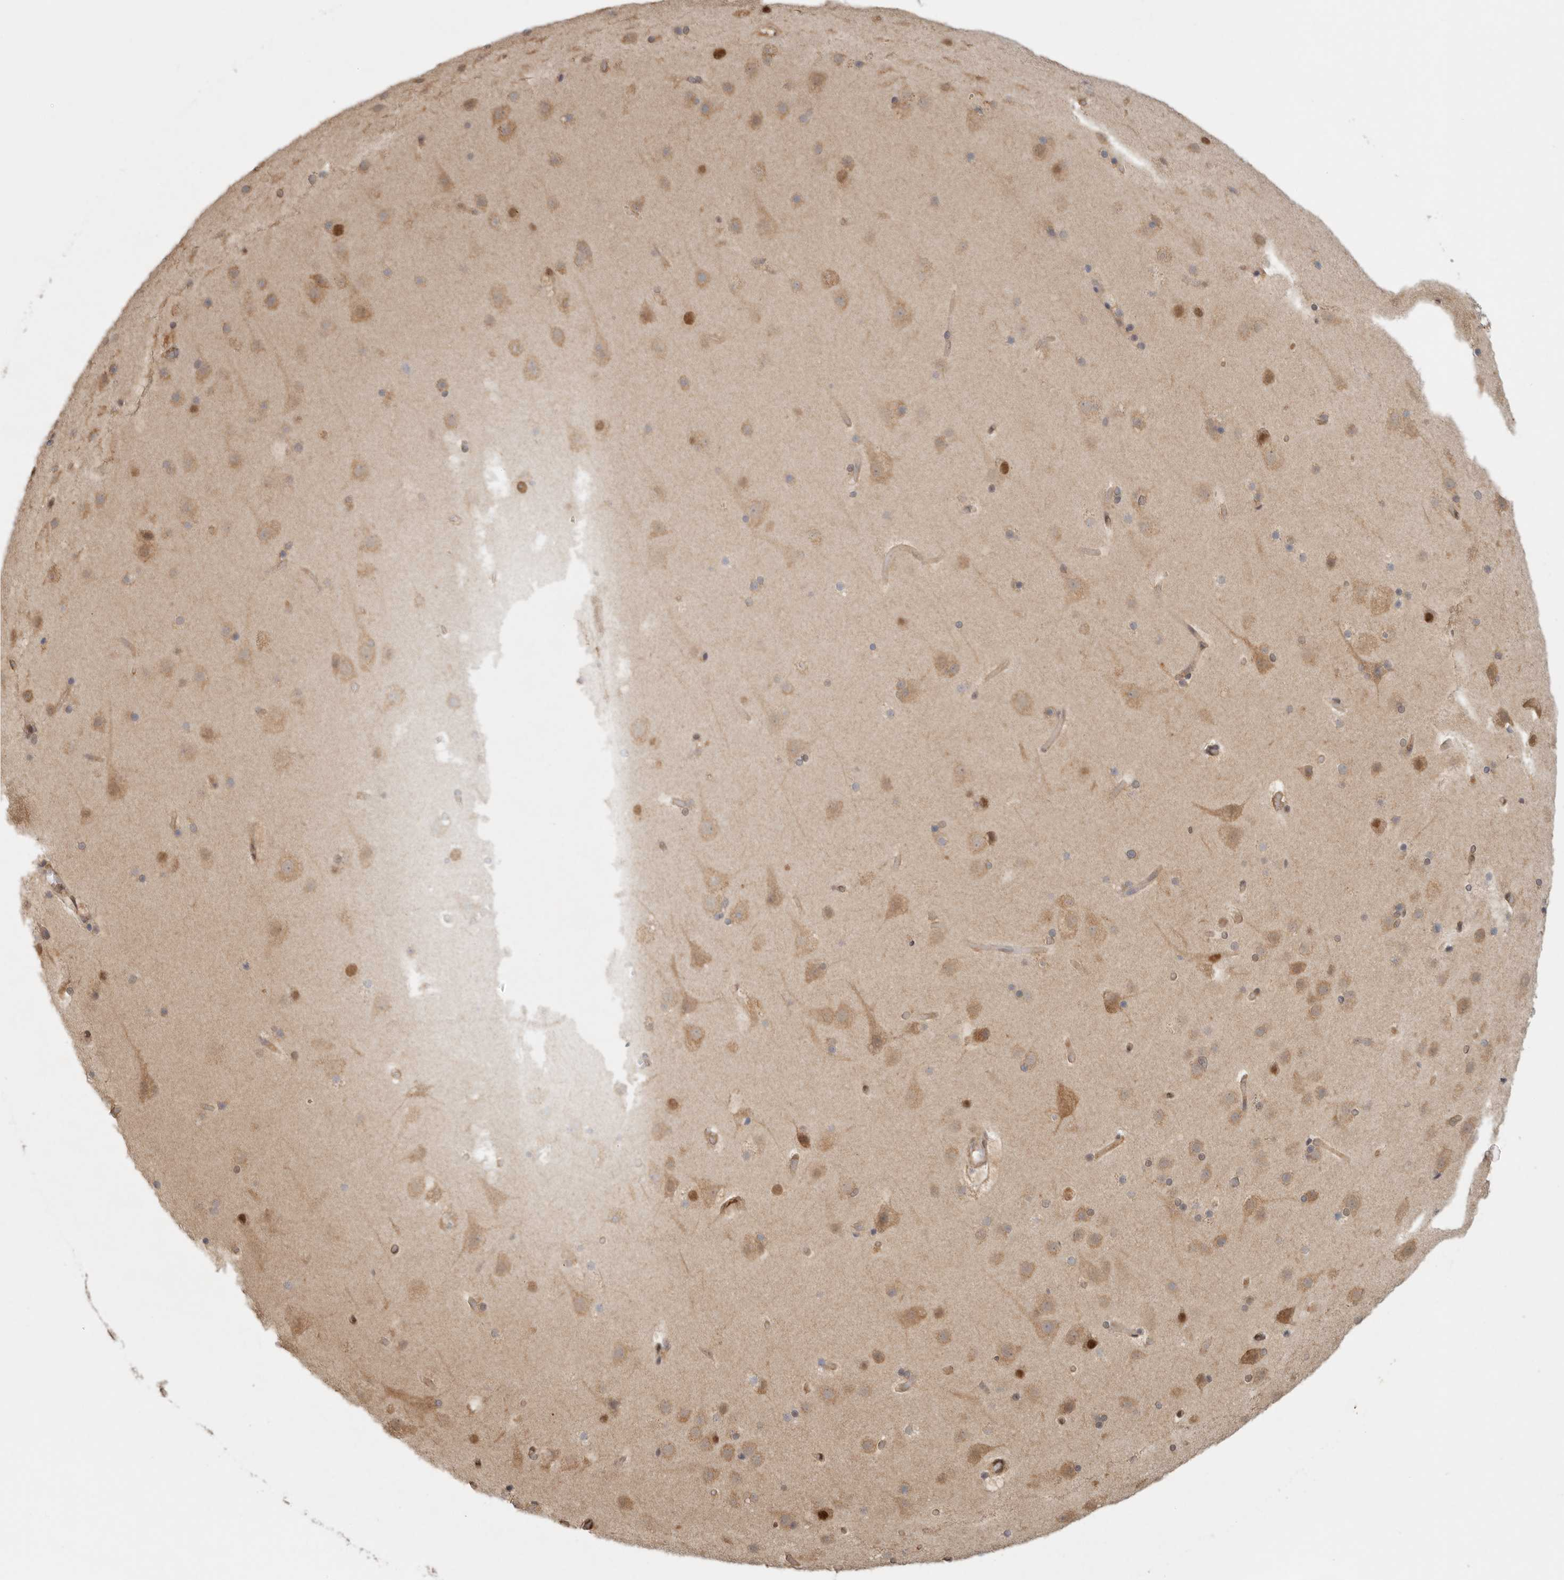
{"staining": {"intensity": "weak", "quantity": "25%-75%", "location": "cytoplasmic/membranous,nuclear"}, "tissue": "cerebral cortex", "cell_type": "Endothelial cells", "image_type": "normal", "snomed": [{"axis": "morphology", "description": "Normal tissue, NOS"}, {"axis": "topography", "description": "Cerebral cortex"}], "caption": "A low amount of weak cytoplasmic/membranous,nuclear expression is seen in approximately 25%-75% of endothelial cells in benign cerebral cortex. (Brightfield microscopy of DAB IHC at high magnification).", "gene": "PSMA5", "patient": {"sex": "male", "age": 57}}